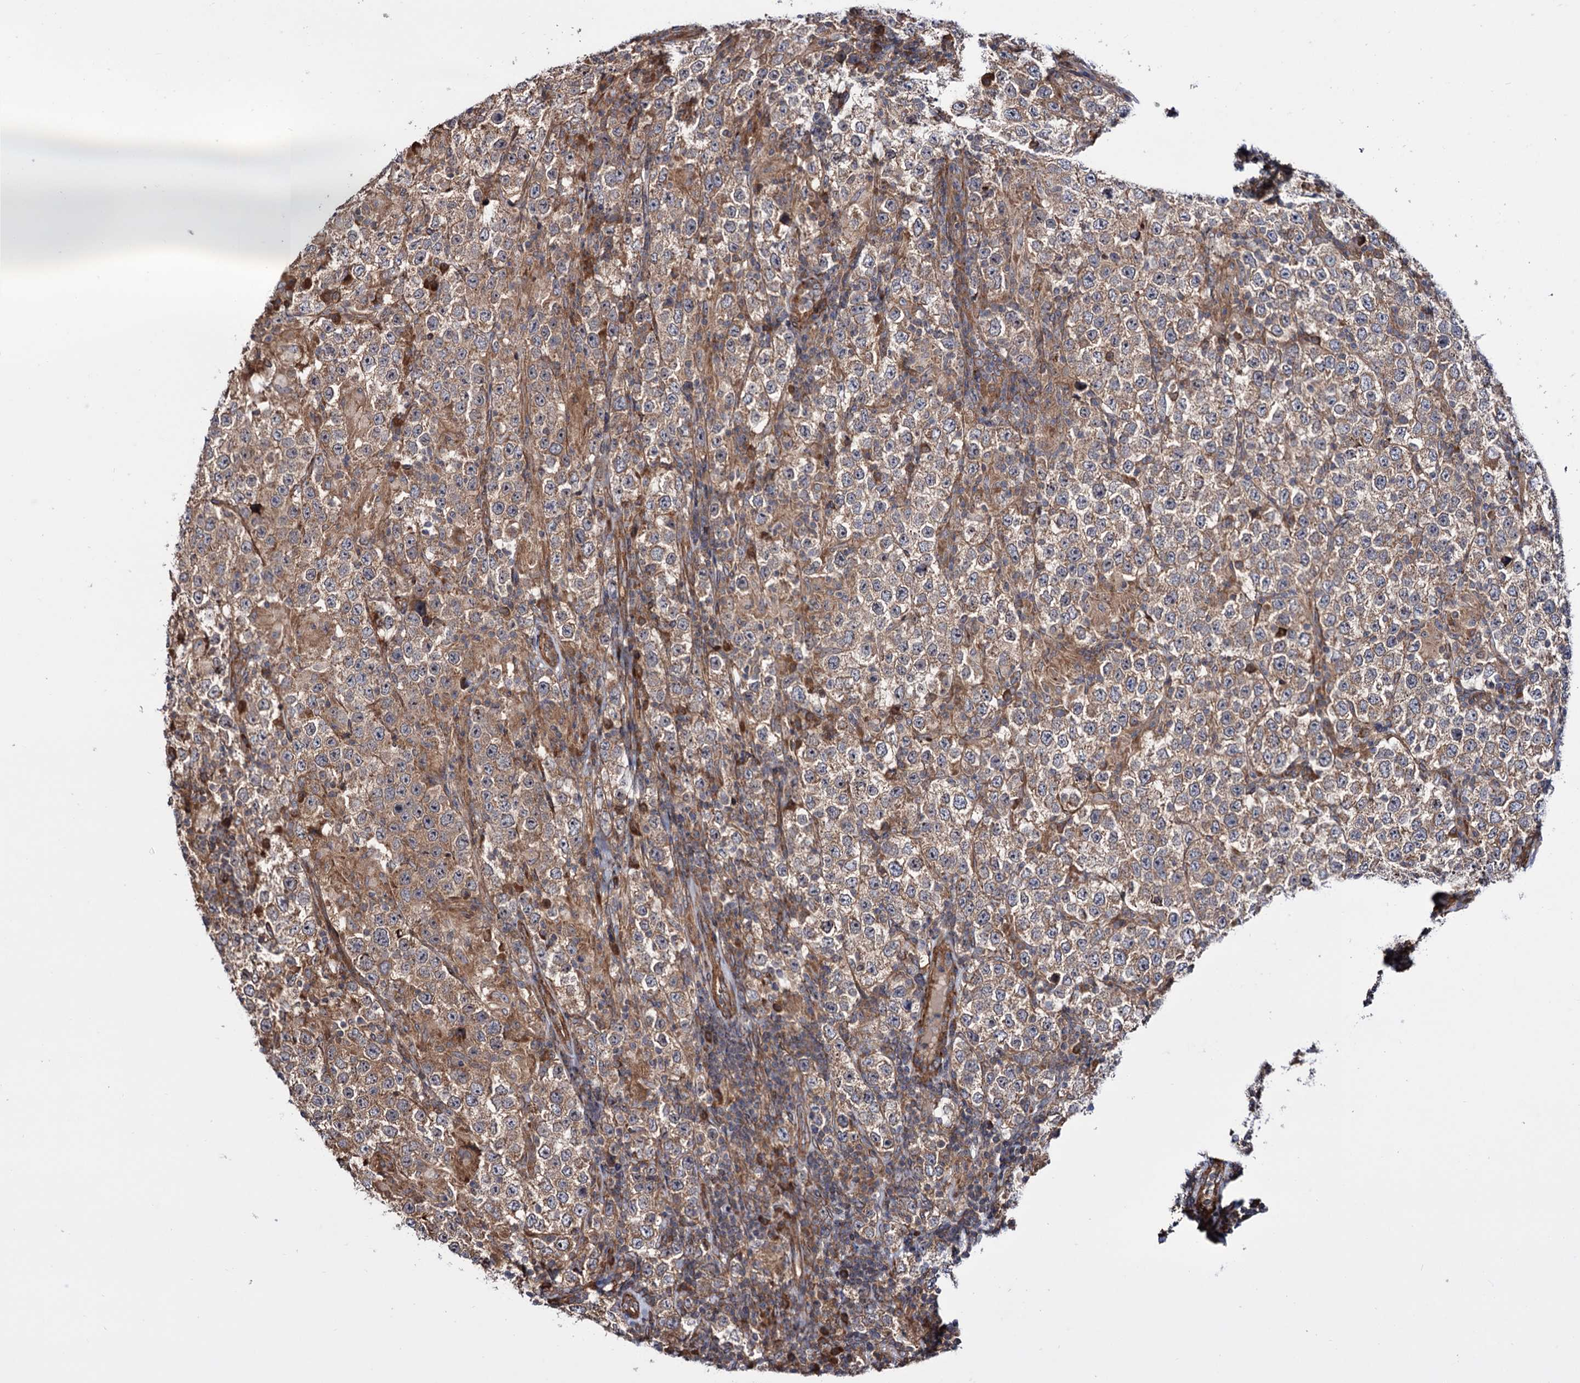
{"staining": {"intensity": "weak", "quantity": ">75%", "location": "cytoplasmic/membranous"}, "tissue": "testis cancer", "cell_type": "Tumor cells", "image_type": "cancer", "snomed": [{"axis": "morphology", "description": "Normal tissue, NOS"}, {"axis": "morphology", "description": "Urothelial carcinoma, High grade"}, {"axis": "morphology", "description": "Seminoma, NOS"}, {"axis": "morphology", "description": "Carcinoma, Embryonal, NOS"}, {"axis": "topography", "description": "Urinary bladder"}, {"axis": "topography", "description": "Testis"}], "caption": "Immunohistochemistry (DAB) staining of testis cancer shows weak cytoplasmic/membranous protein staining in approximately >75% of tumor cells.", "gene": "FERMT2", "patient": {"sex": "male", "age": 41}}